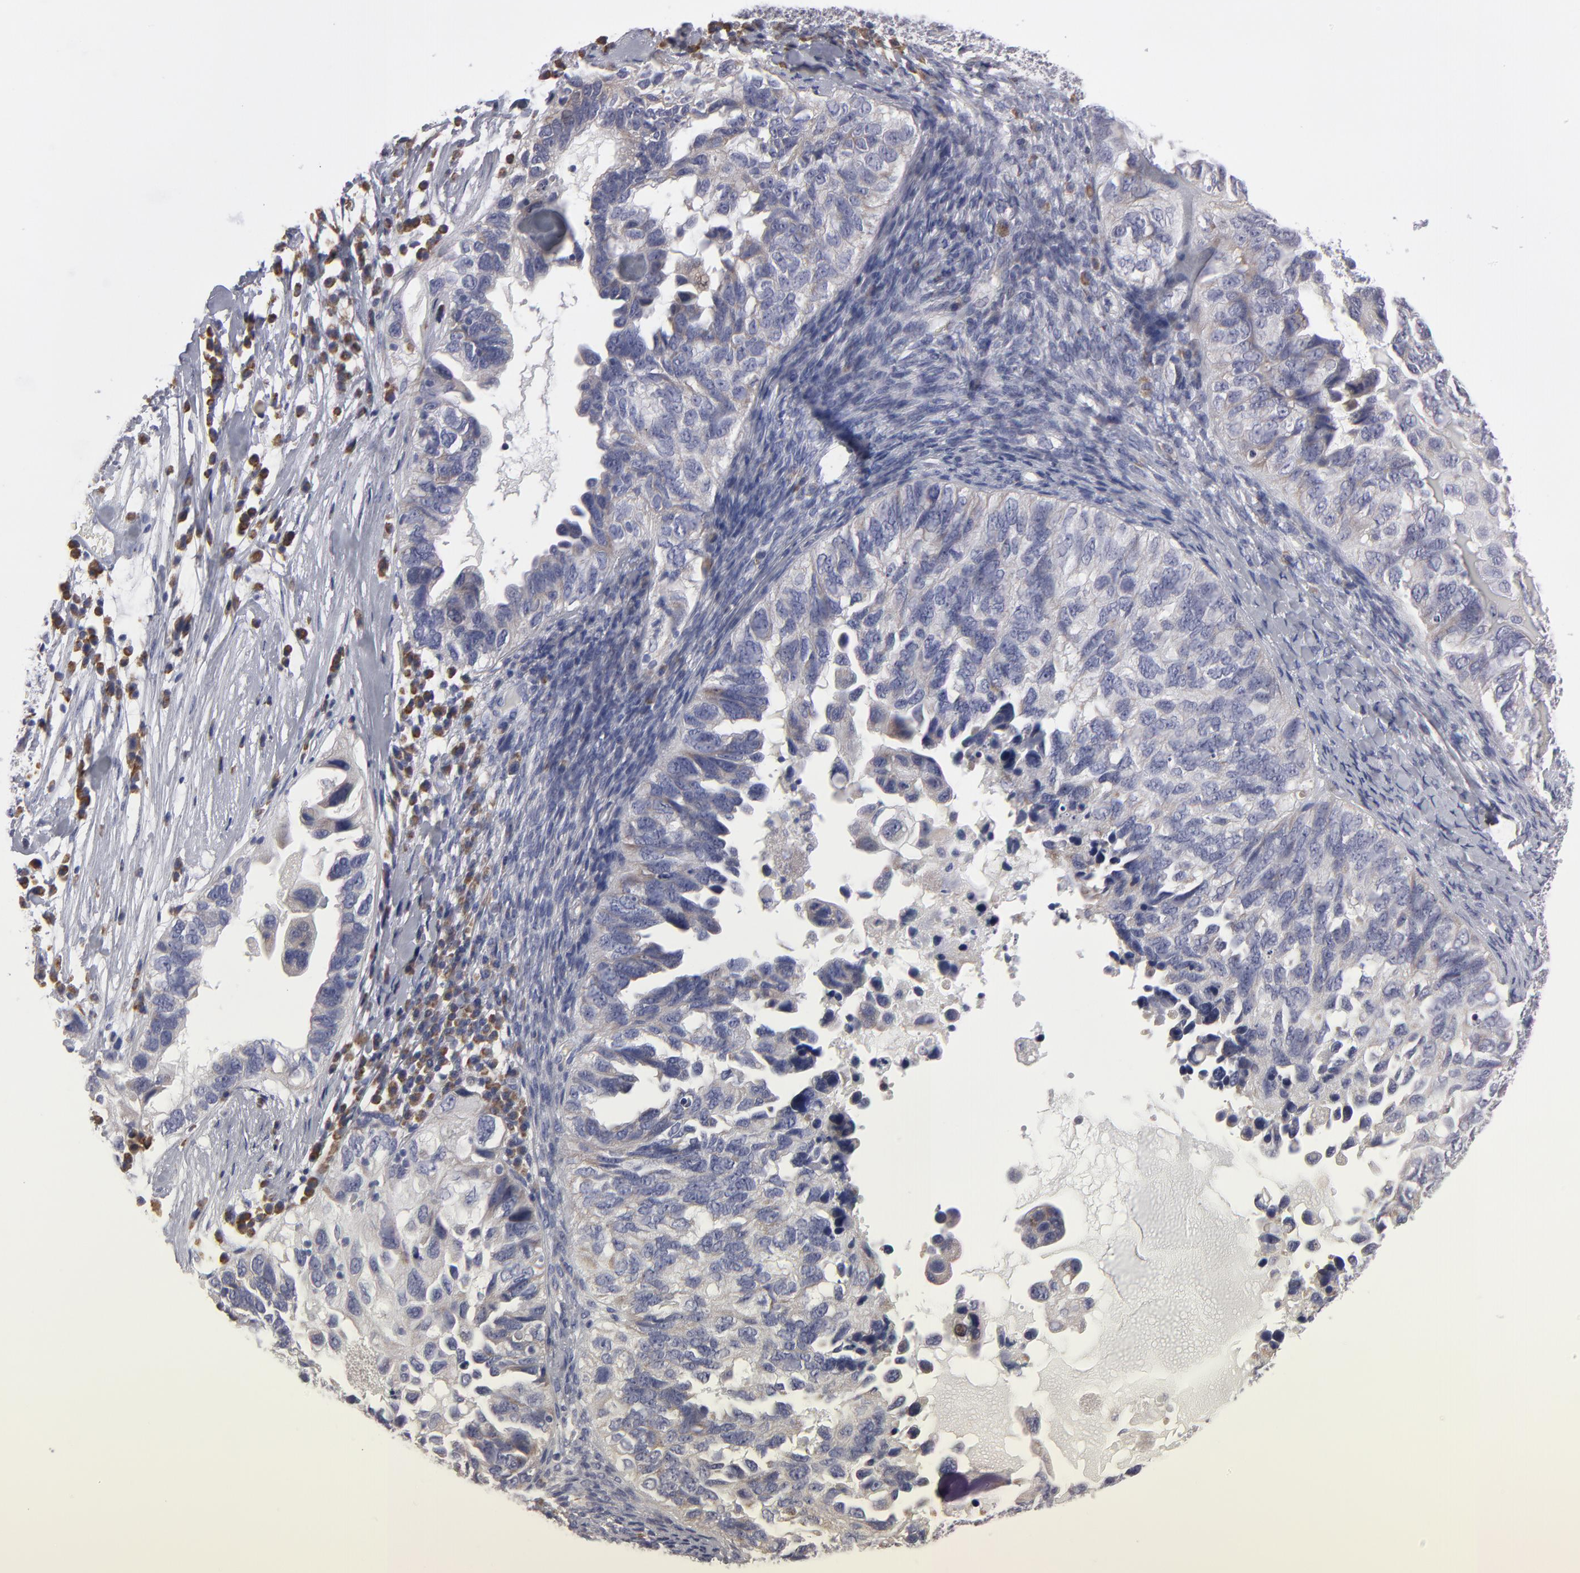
{"staining": {"intensity": "moderate", "quantity": "25%-75%", "location": "cytoplasmic/membranous"}, "tissue": "ovarian cancer", "cell_type": "Tumor cells", "image_type": "cancer", "snomed": [{"axis": "morphology", "description": "Cystadenocarcinoma, serous, NOS"}, {"axis": "topography", "description": "Ovary"}], "caption": "IHC staining of ovarian serous cystadenocarcinoma, which reveals medium levels of moderate cytoplasmic/membranous positivity in about 25%-75% of tumor cells indicating moderate cytoplasmic/membranous protein expression. The staining was performed using DAB (3,3'-diaminobenzidine) (brown) for protein detection and nuclei were counterstained in hematoxylin (blue).", "gene": "CCDC80", "patient": {"sex": "female", "age": 82}}